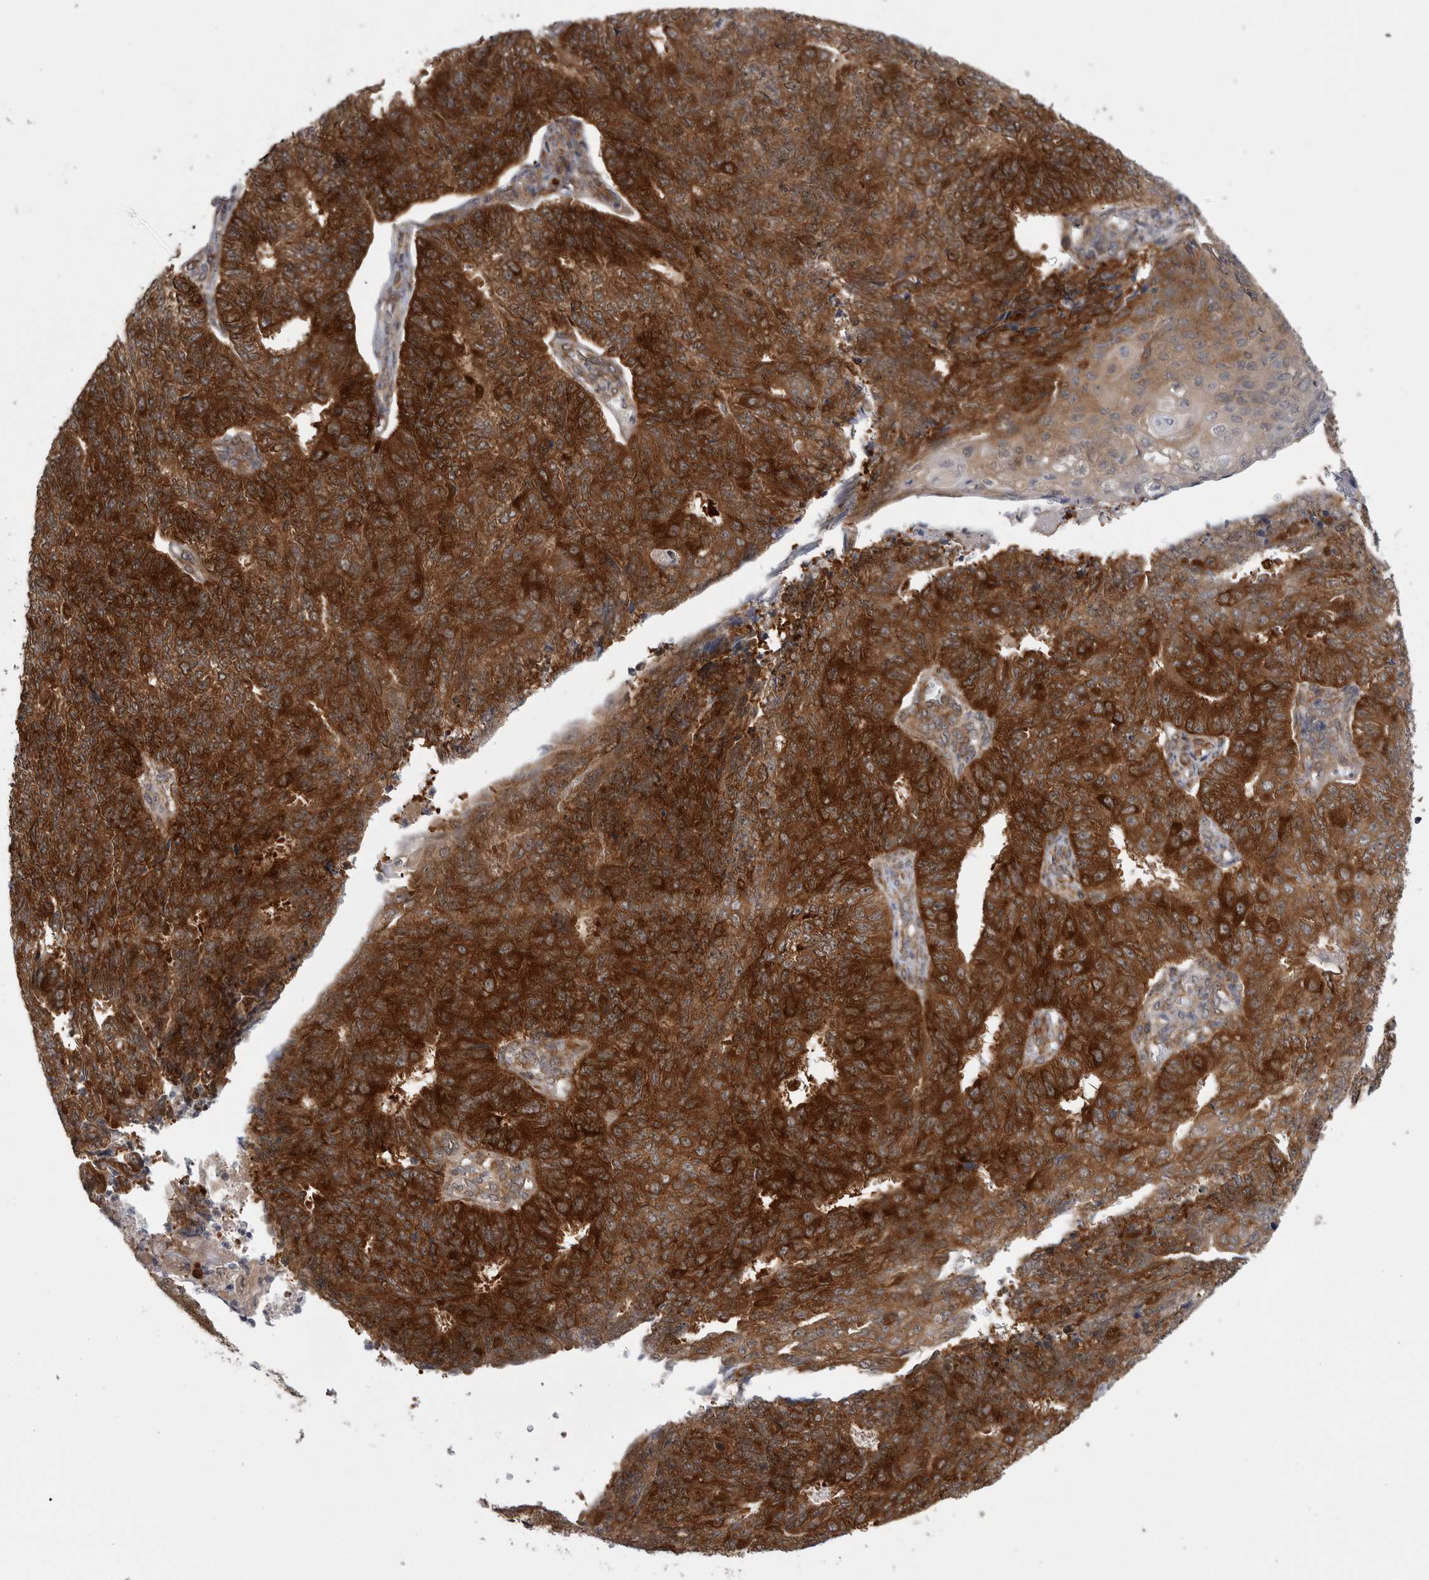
{"staining": {"intensity": "strong", "quantity": ">75%", "location": "cytoplasmic/membranous"}, "tissue": "endometrial cancer", "cell_type": "Tumor cells", "image_type": "cancer", "snomed": [{"axis": "morphology", "description": "Adenocarcinoma, NOS"}, {"axis": "topography", "description": "Endometrium"}], "caption": "Endometrial cancer stained for a protein displays strong cytoplasmic/membranous positivity in tumor cells.", "gene": "CACYBP", "patient": {"sex": "female", "age": 32}}